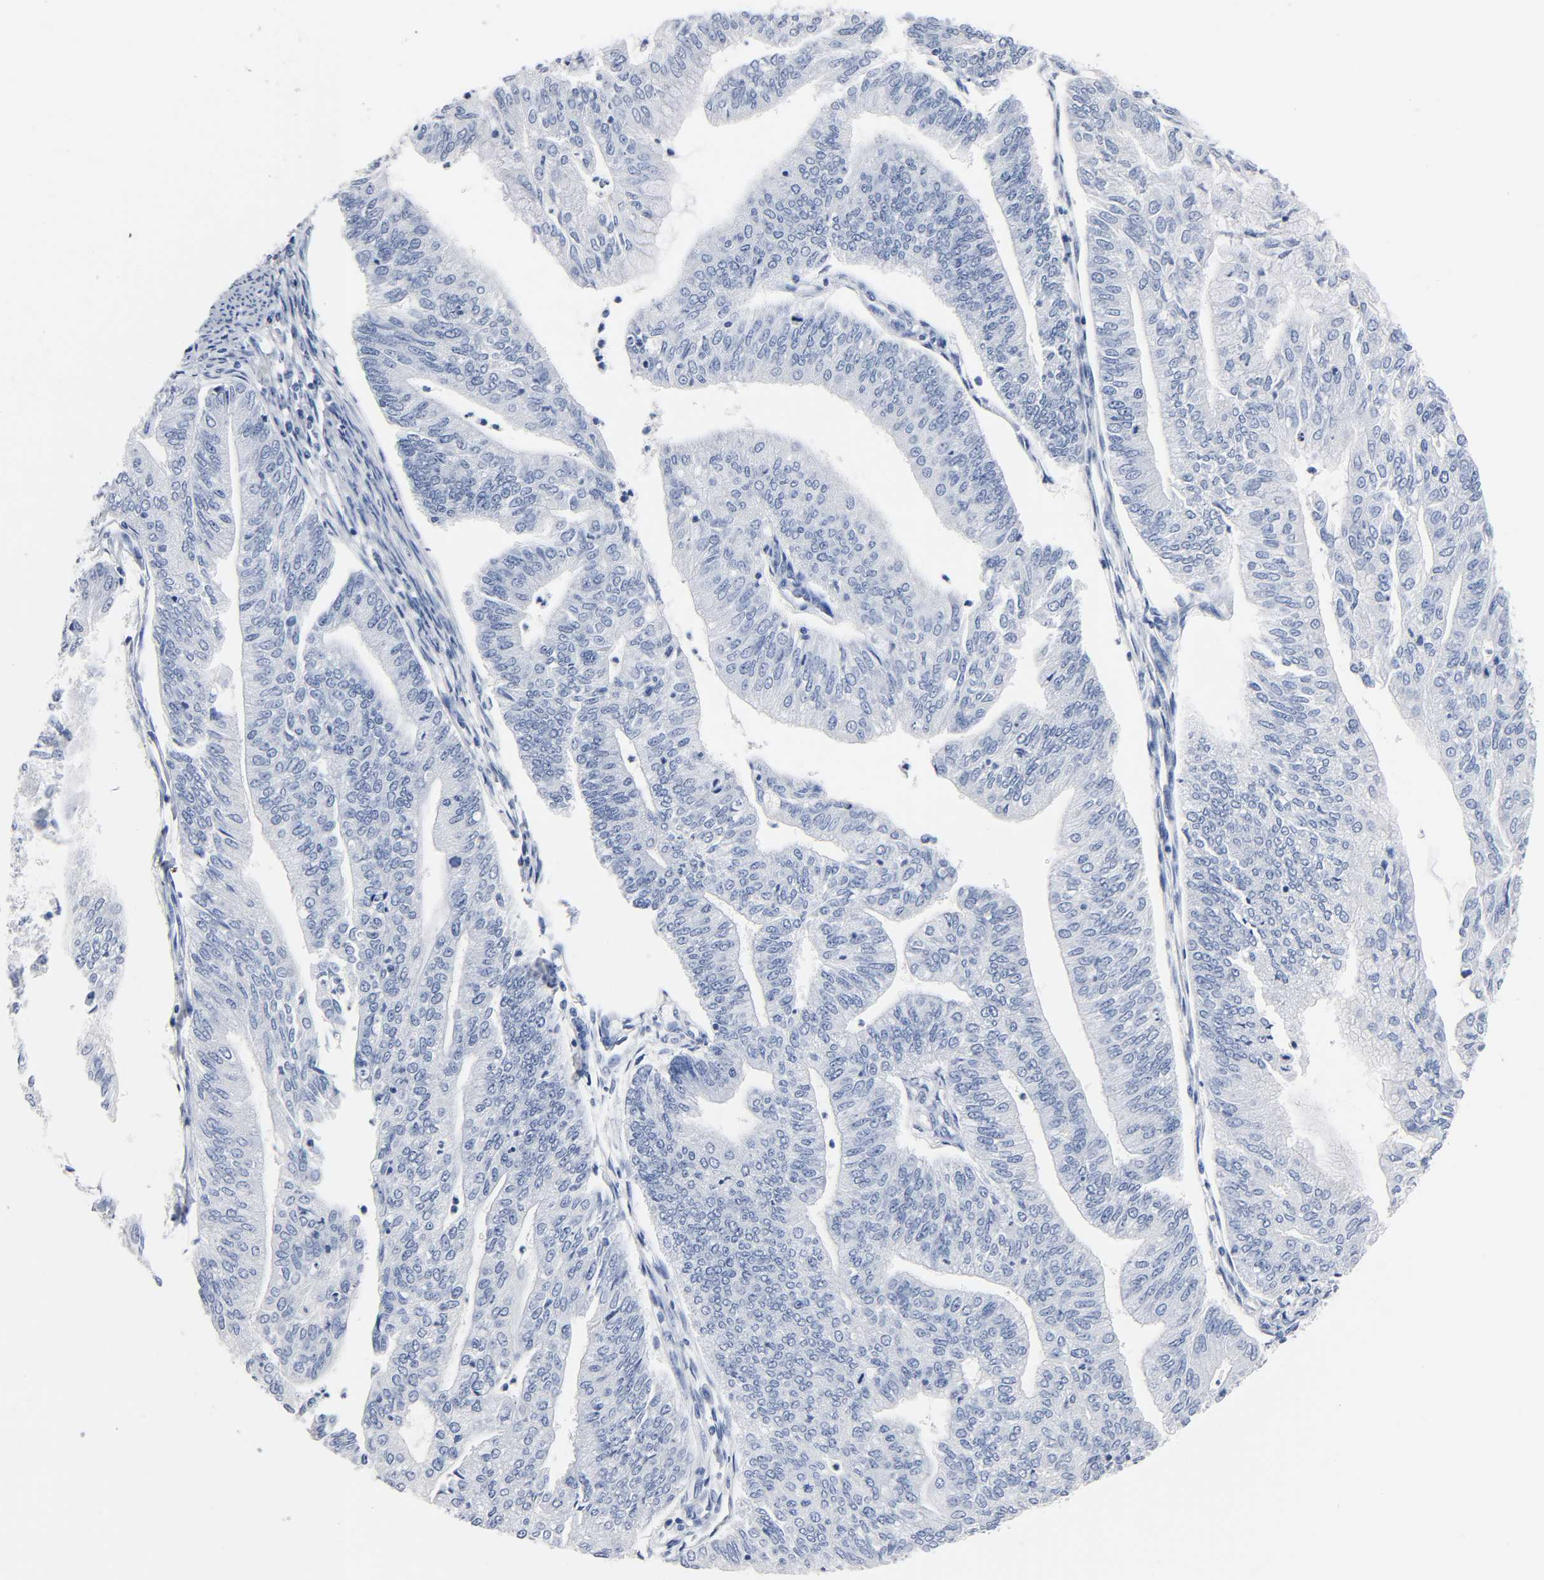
{"staining": {"intensity": "negative", "quantity": "none", "location": "none"}, "tissue": "endometrial cancer", "cell_type": "Tumor cells", "image_type": "cancer", "snomed": [{"axis": "morphology", "description": "Adenocarcinoma, NOS"}, {"axis": "topography", "description": "Endometrium"}], "caption": "An immunohistochemistry (IHC) micrograph of endometrial adenocarcinoma is shown. There is no staining in tumor cells of endometrial adenocarcinoma.", "gene": "NAB2", "patient": {"sex": "female", "age": 59}}